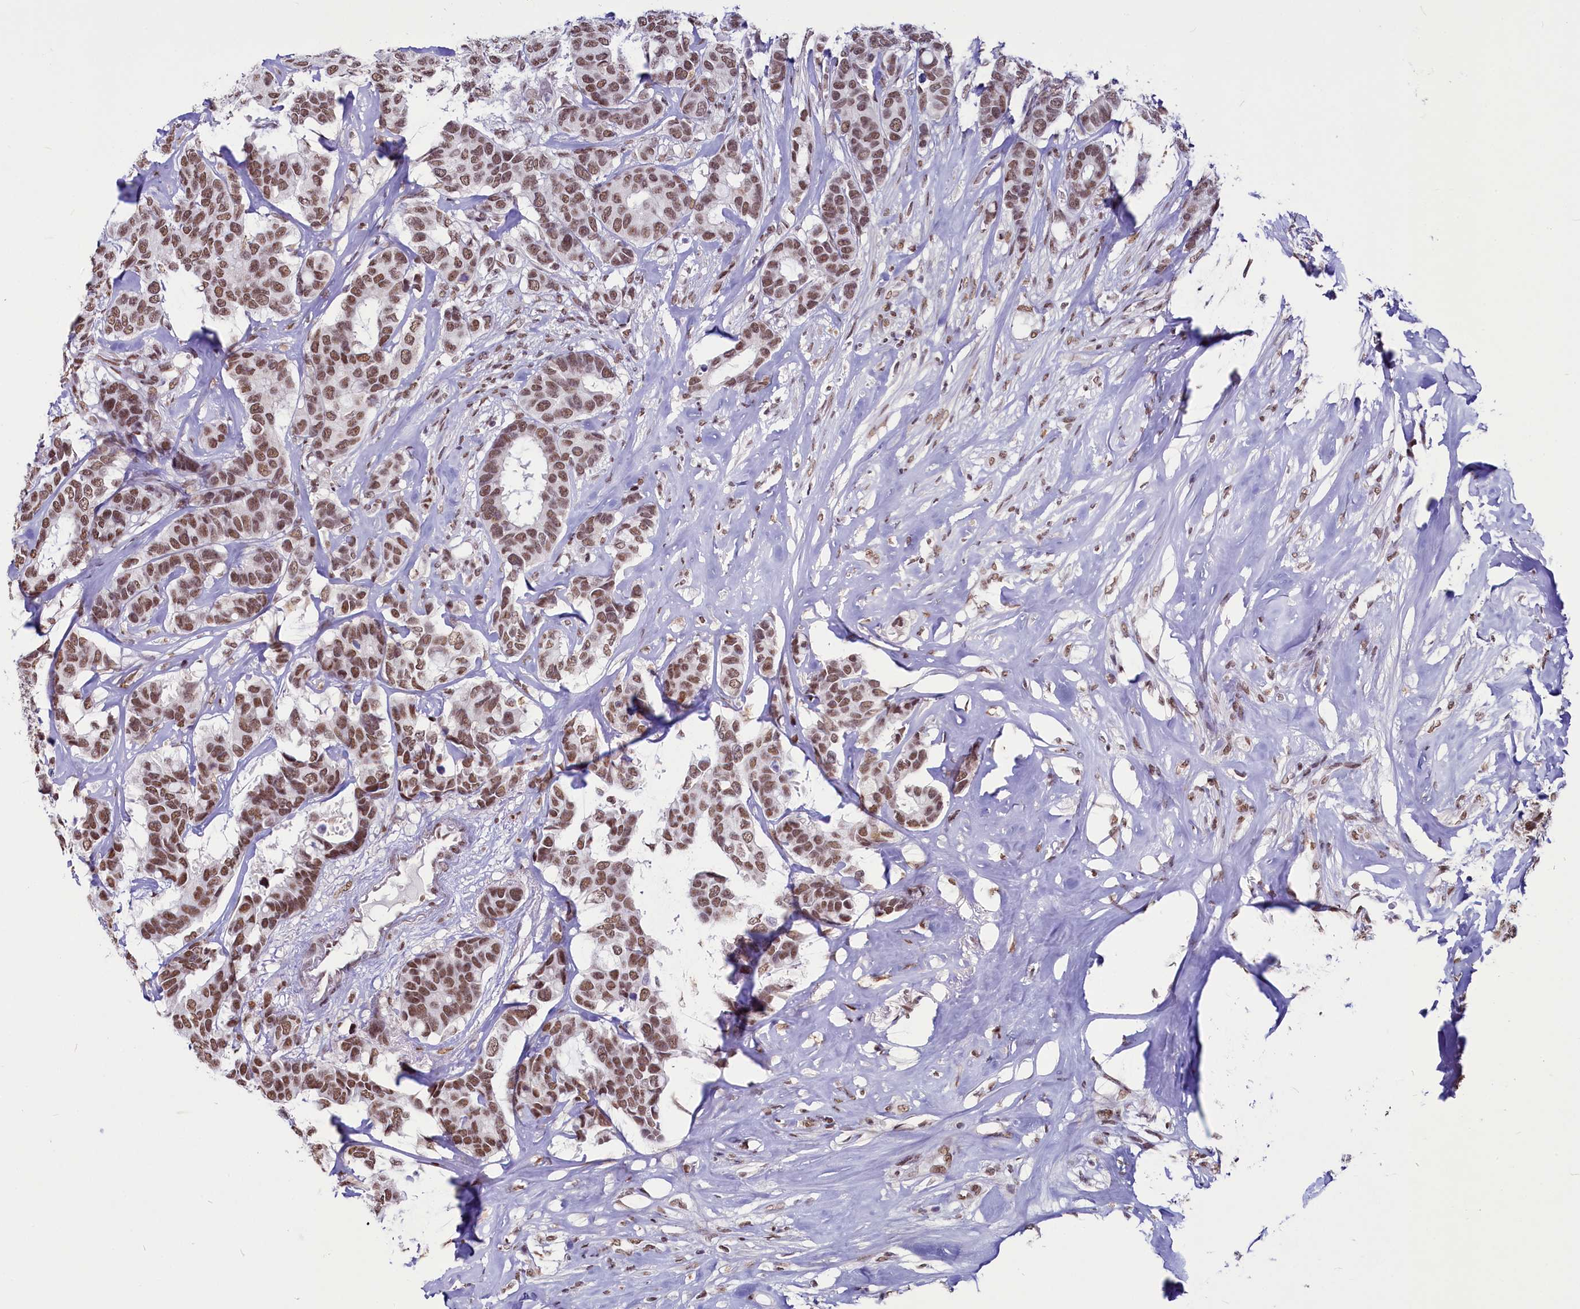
{"staining": {"intensity": "moderate", "quantity": ">75%", "location": "nuclear"}, "tissue": "breast cancer", "cell_type": "Tumor cells", "image_type": "cancer", "snomed": [{"axis": "morphology", "description": "Duct carcinoma"}, {"axis": "topography", "description": "Breast"}], "caption": "About >75% of tumor cells in breast intraductal carcinoma exhibit moderate nuclear protein positivity as visualized by brown immunohistochemical staining.", "gene": "PARPBP", "patient": {"sex": "female", "age": 87}}